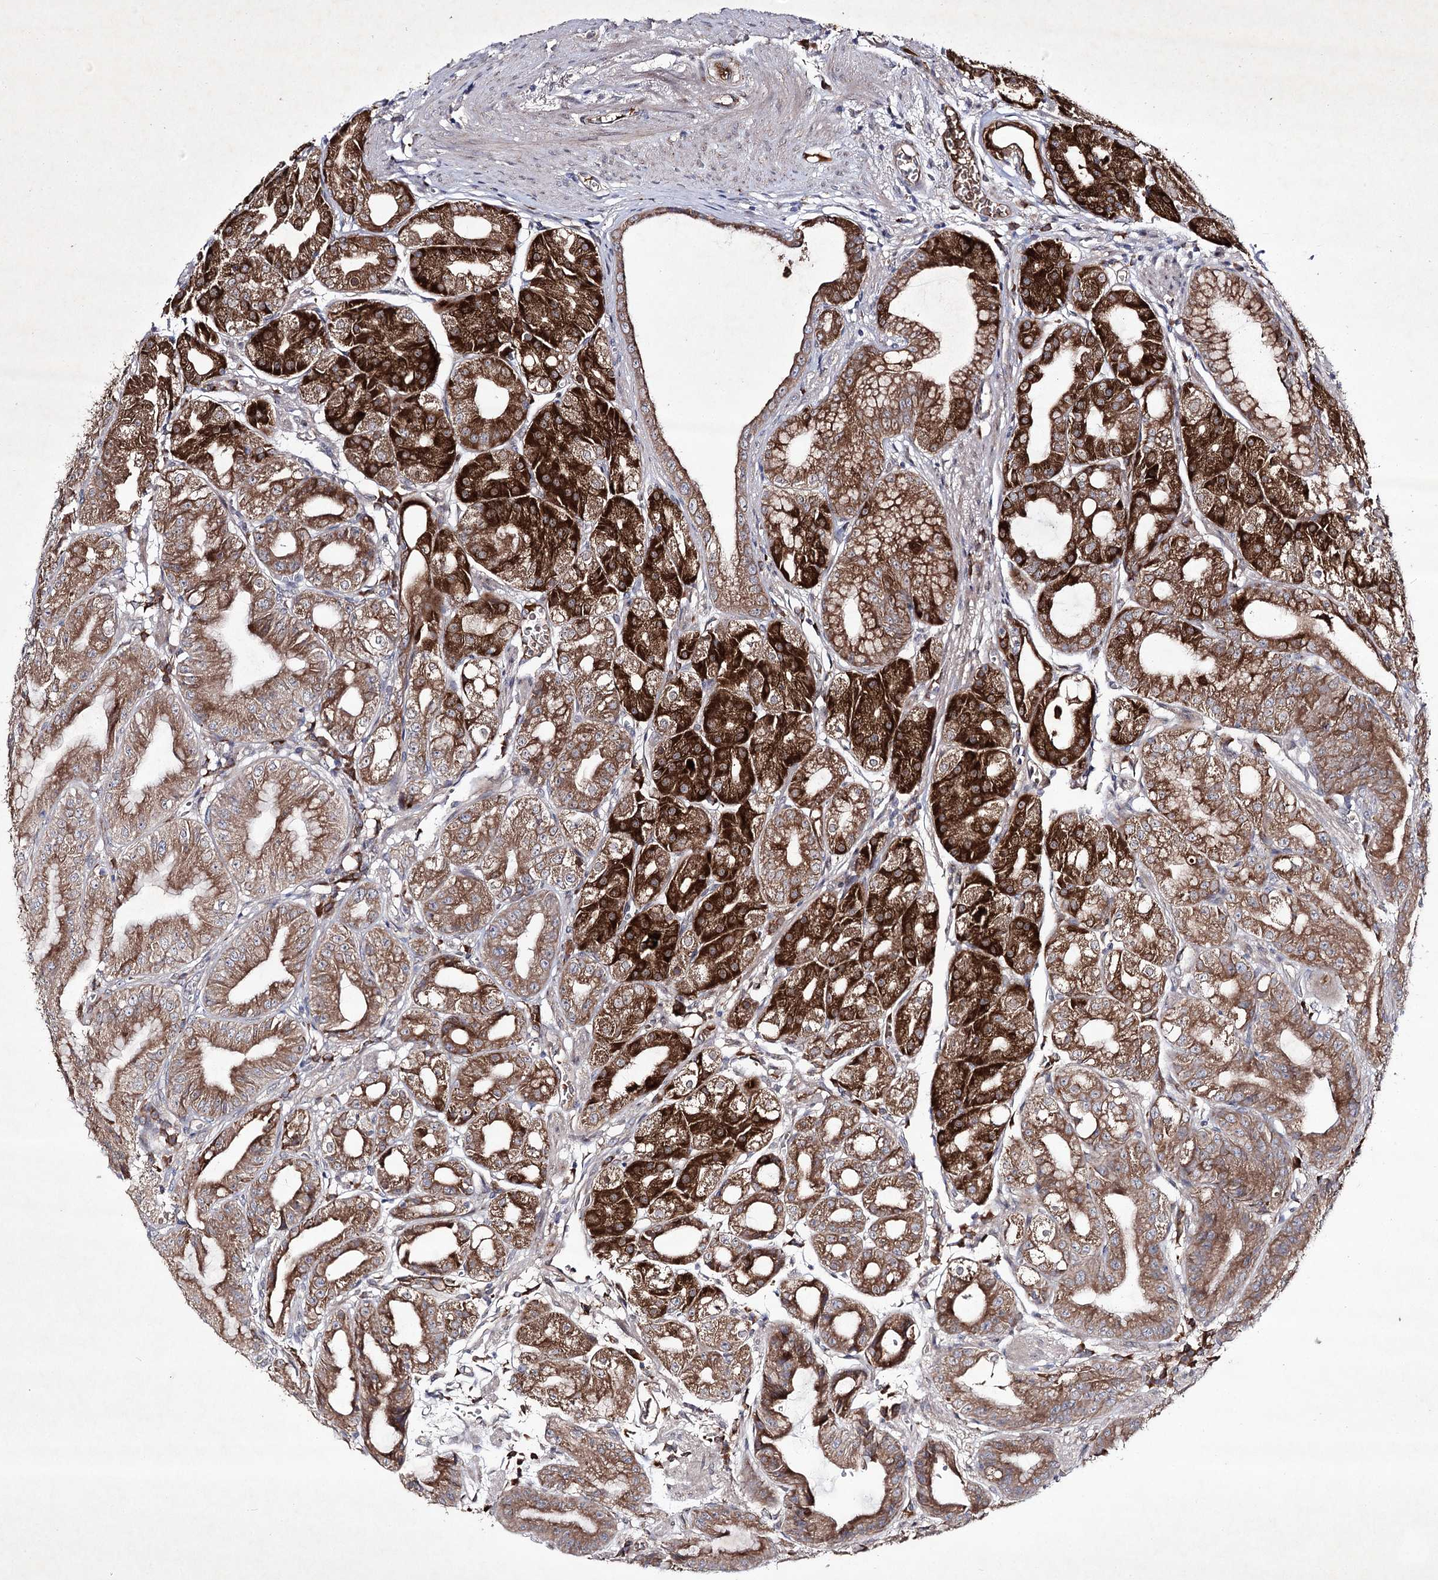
{"staining": {"intensity": "strong", "quantity": ">75%", "location": "cytoplasmic/membranous"}, "tissue": "stomach", "cell_type": "Glandular cells", "image_type": "normal", "snomed": [{"axis": "morphology", "description": "Normal tissue, NOS"}, {"axis": "topography", "description": "Stomach, upper"}, {"axis": "topography", "description": "Stomach, lower"}], "caption": "A high-resolution histopathology image shows immunohistochemistry (IHC) staining of benign stomach, which demonstrates strong cytoplasmic/membranous staining in about >75% of glandular cells.", "gene": "ALG9", "patient": {"sex": "male", "age": 71}}